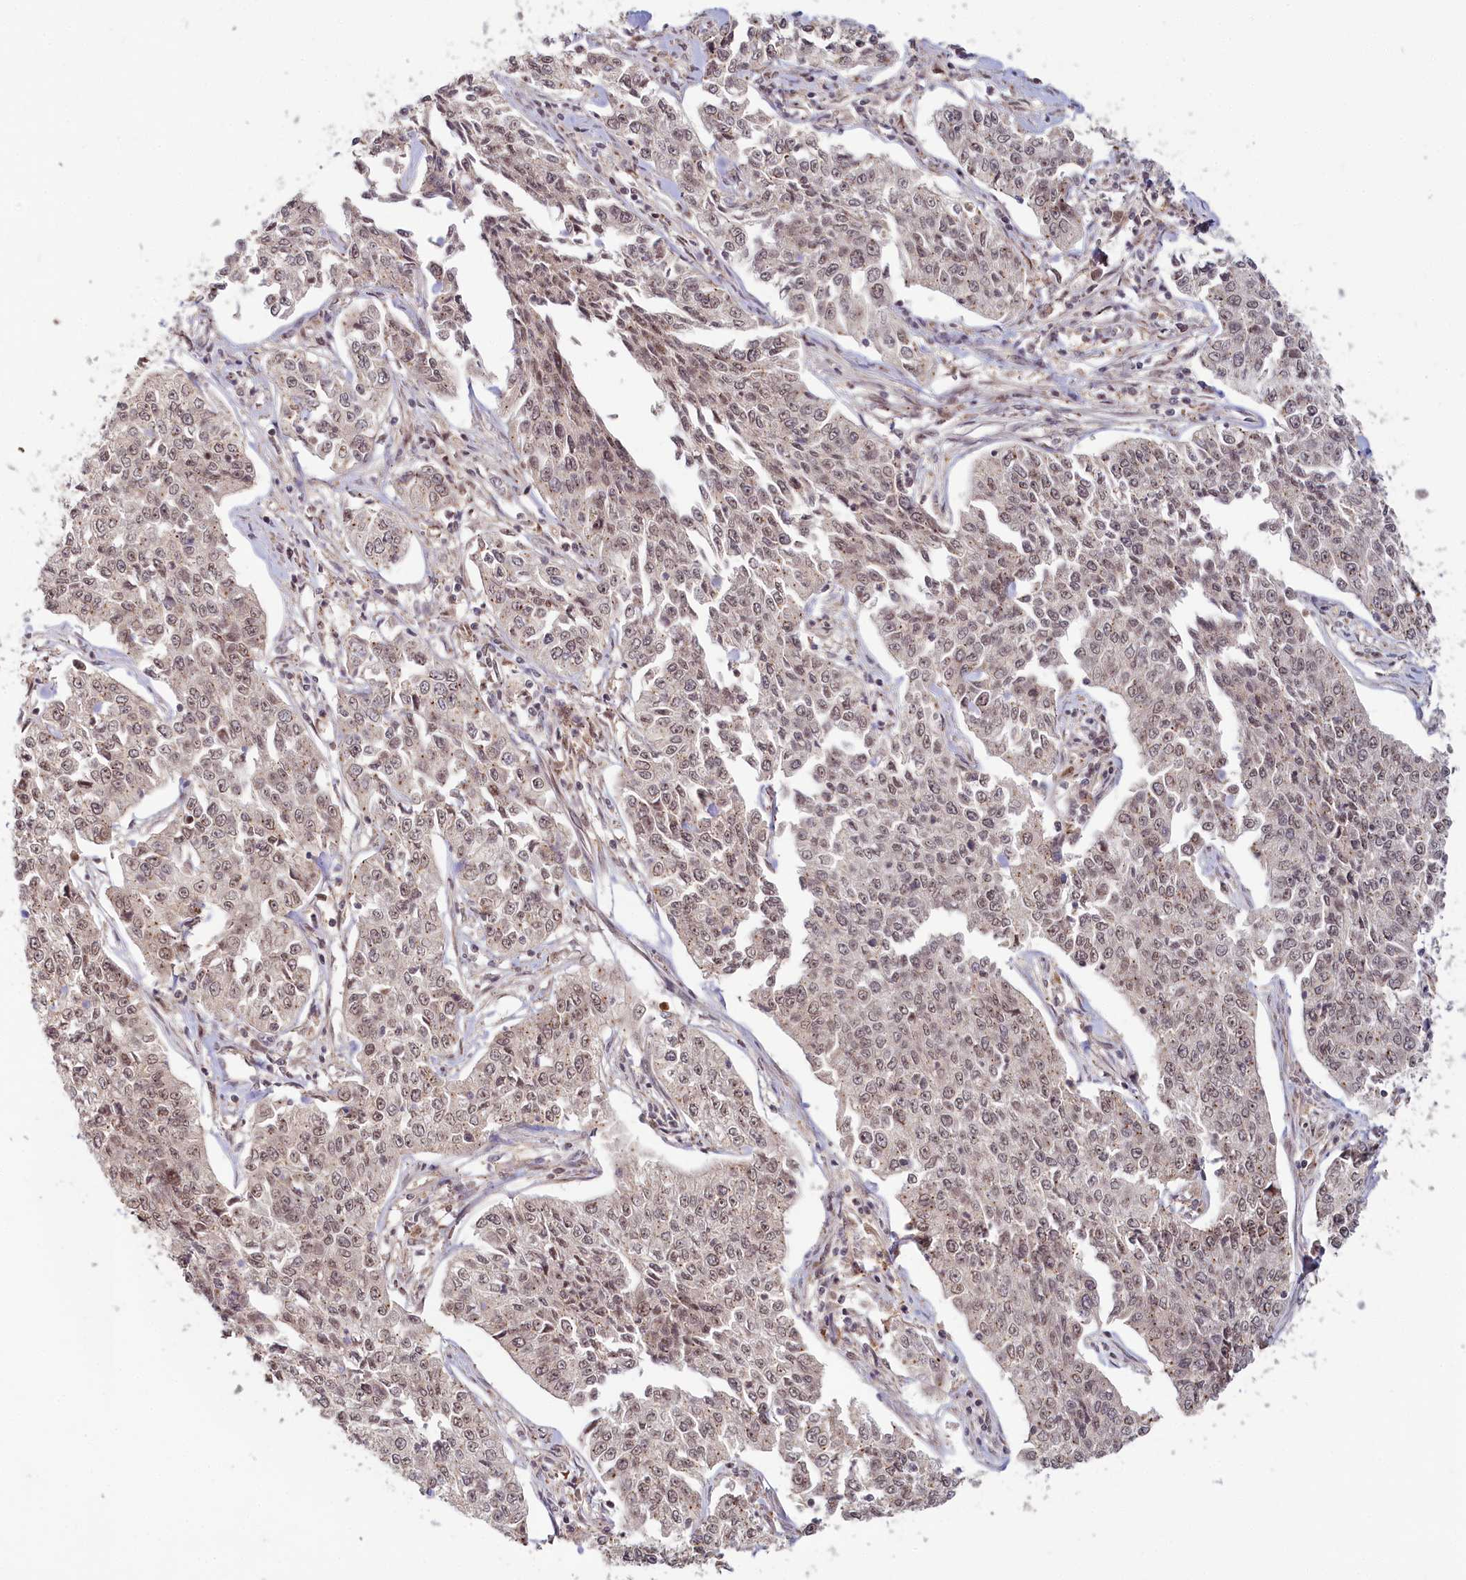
{"staining": {"intensity": "weak", "quantity": ">75%", "location": "nuclear"}, "tissue": "cervical cancer", "cell_type": "Tumor cells", "image_type": "cancer", "snomed": [{"axis": "morphology", "description": "Squamous cell carcinoma, NOS"}, {"axis": "topography", "description": "Cervix"}], "caption": "A high-resolution histopathology image shows IHC staining of cervical cancer, which shows weak nuclear staining in approximately >75% of tumor cells.", "gene": "WAPL", "patient": {"sex": "female", "age": 35}}